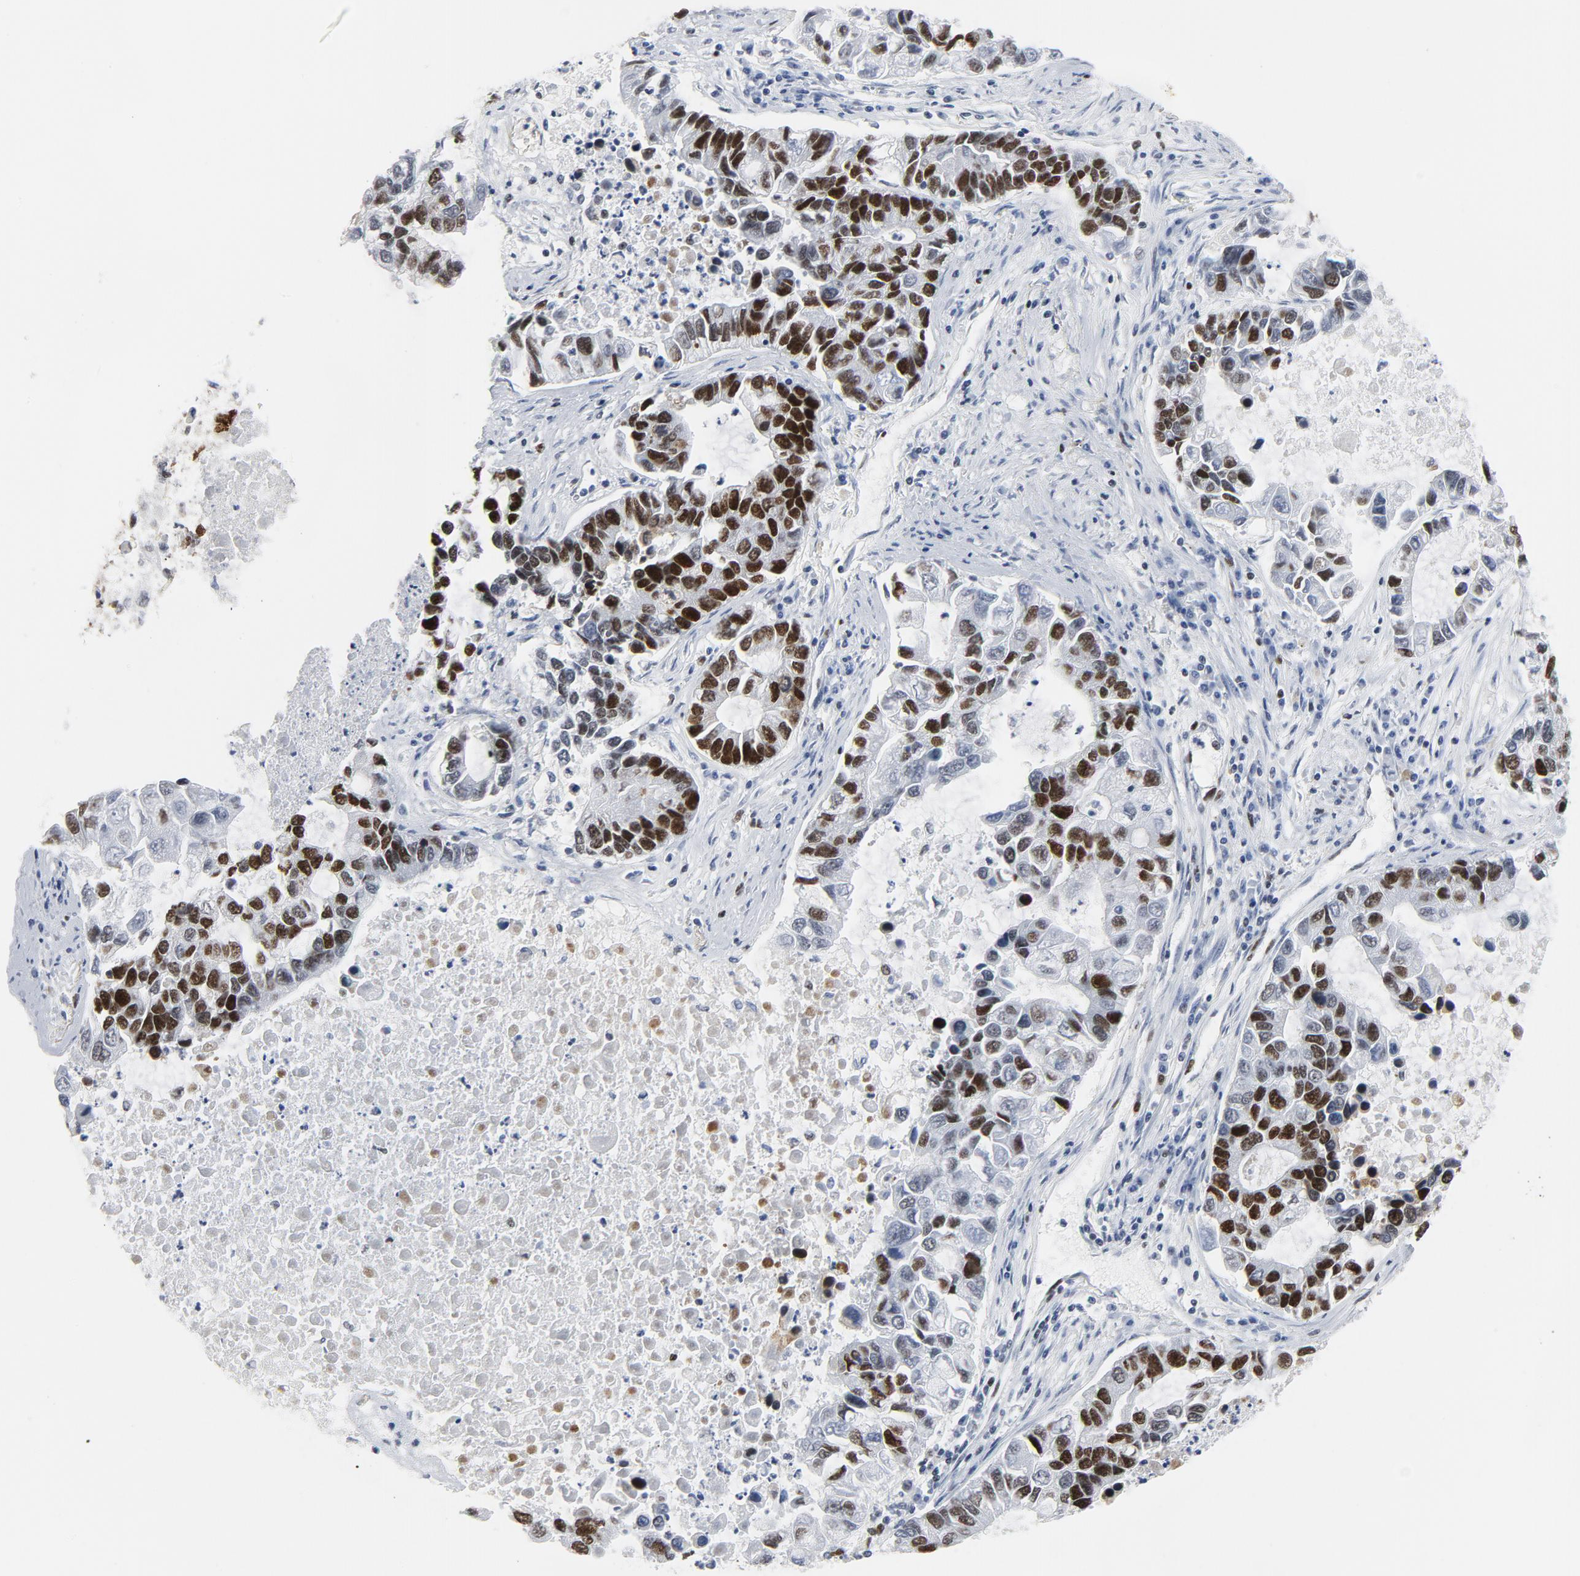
{"staining": {"intensity": "strong", "quantity": "25%-75%", "location": "nuclear"}, "tissue": "lung cancer", "cell_type": "Tumor cells", "image_type": "cancer", "snomed": [{"axis": "morphology", "description": "Adenocarcinoma, NOS"}, {"axis": "topography", "description": "Lung"}], "caption": "A high amount of strong nuclear staining is identified in about 25%-75% of tumor cells in adenocarcinoma (lung) tissue. (brown staining indicates protein expression, while blue staining denotes nuclei).", "gene": "POLD1", "patient": {"sex": "female", "age": 51}}